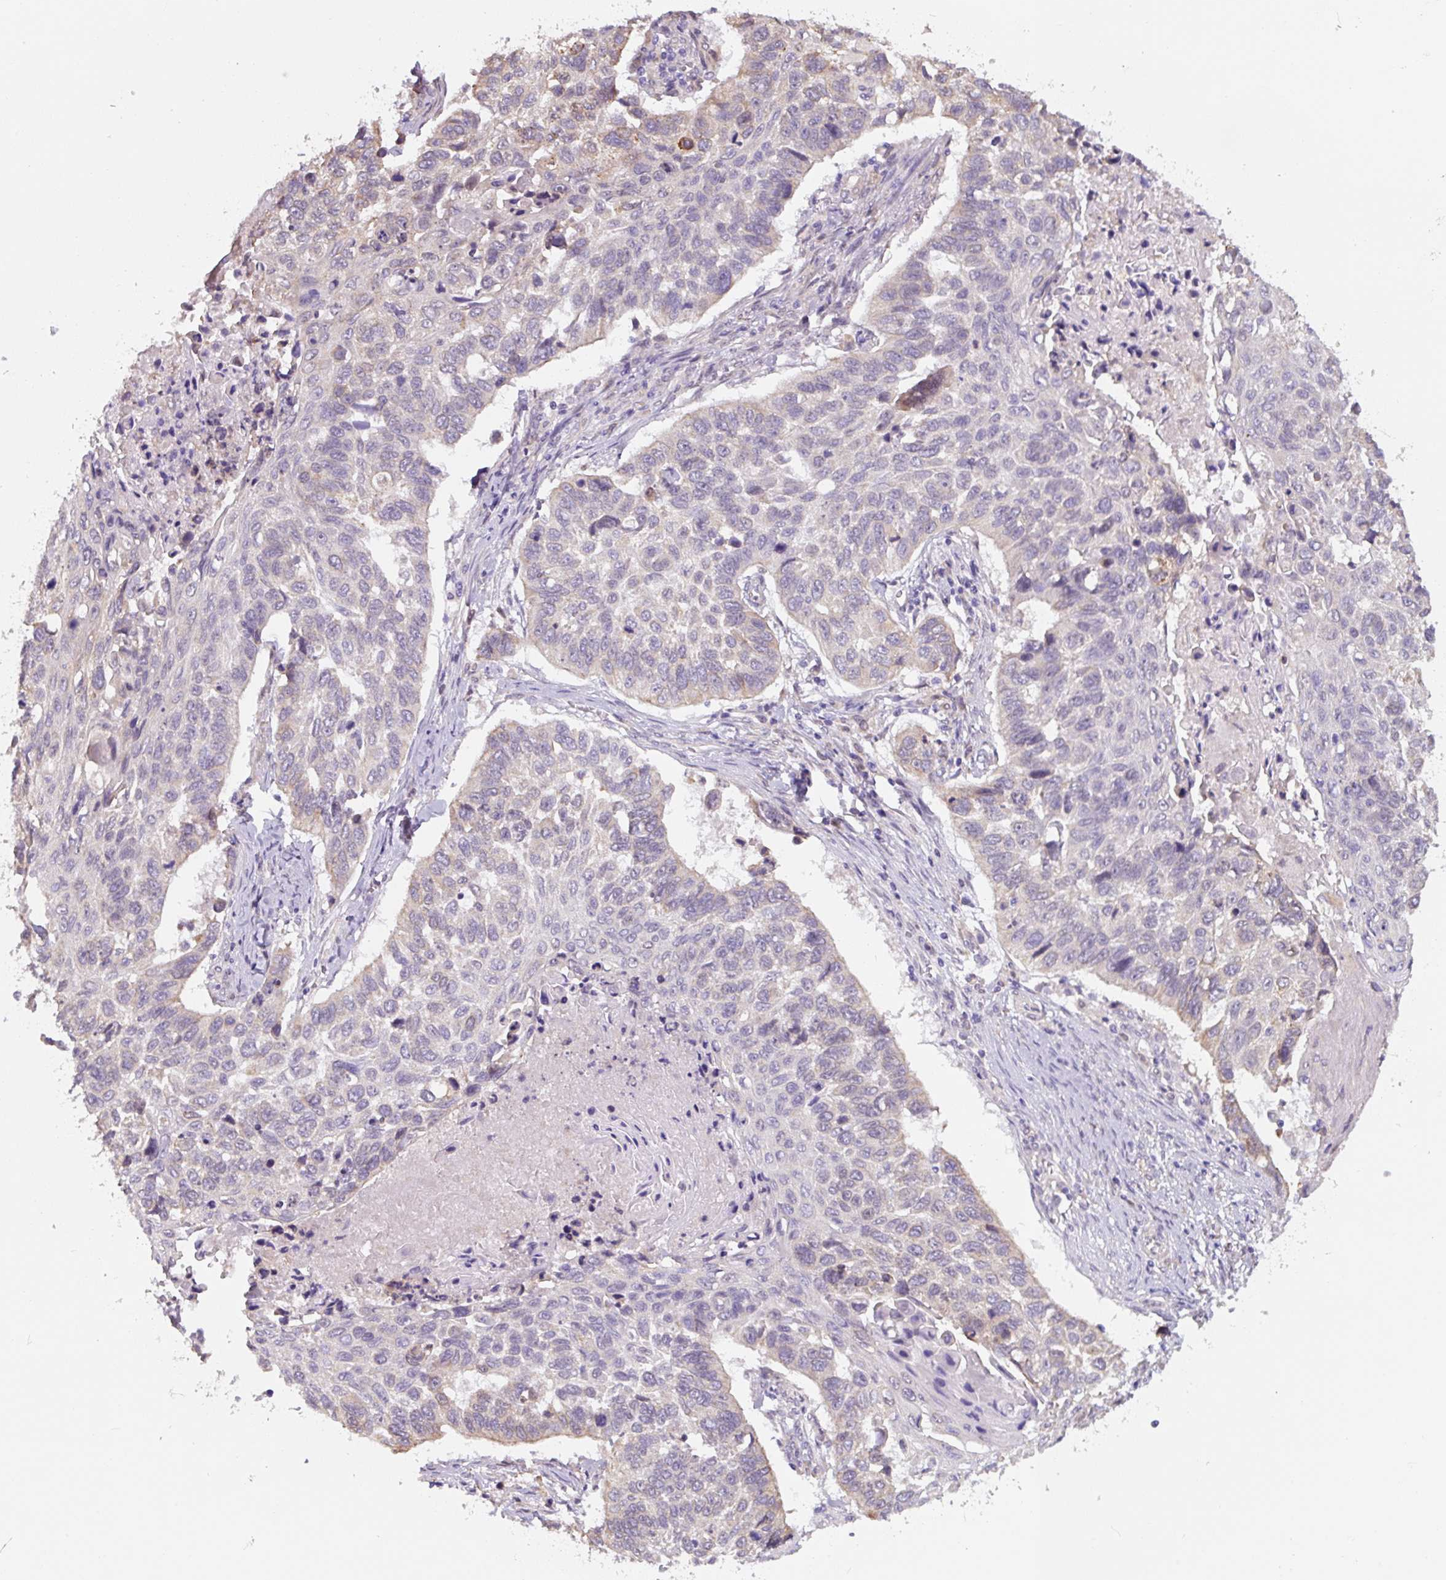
{"staining": {"intensity": "moderate", "quantity": "<25%", "location": "cytoplasmic/membranous"}, "tissue": "lung cancer", "cell_type": "Tumor cells", "image_type": "cancer", "snomed": [{"axis": "morphology", "description": "Squamous cell carcinoma, NOS"}, {"axis": "topography", "description": "Lung"}], "caption": "Immunohistochemistry (IHC) staining of squamous cell carcinoma (lung), which demonstrates low levels of moderate cytoplasmic/membranous expression in about <25% of tumor cells indicating moderate cytoplasmic/membranous protein staining. The staining was performed using DAB (3,3'-diaminobenzidine) (brown) for protein detection and nuclei were counterstained in hematoxylin (blue).", "gene": "ASRGL1", "patient": {"sex": "male", "age": 62}}